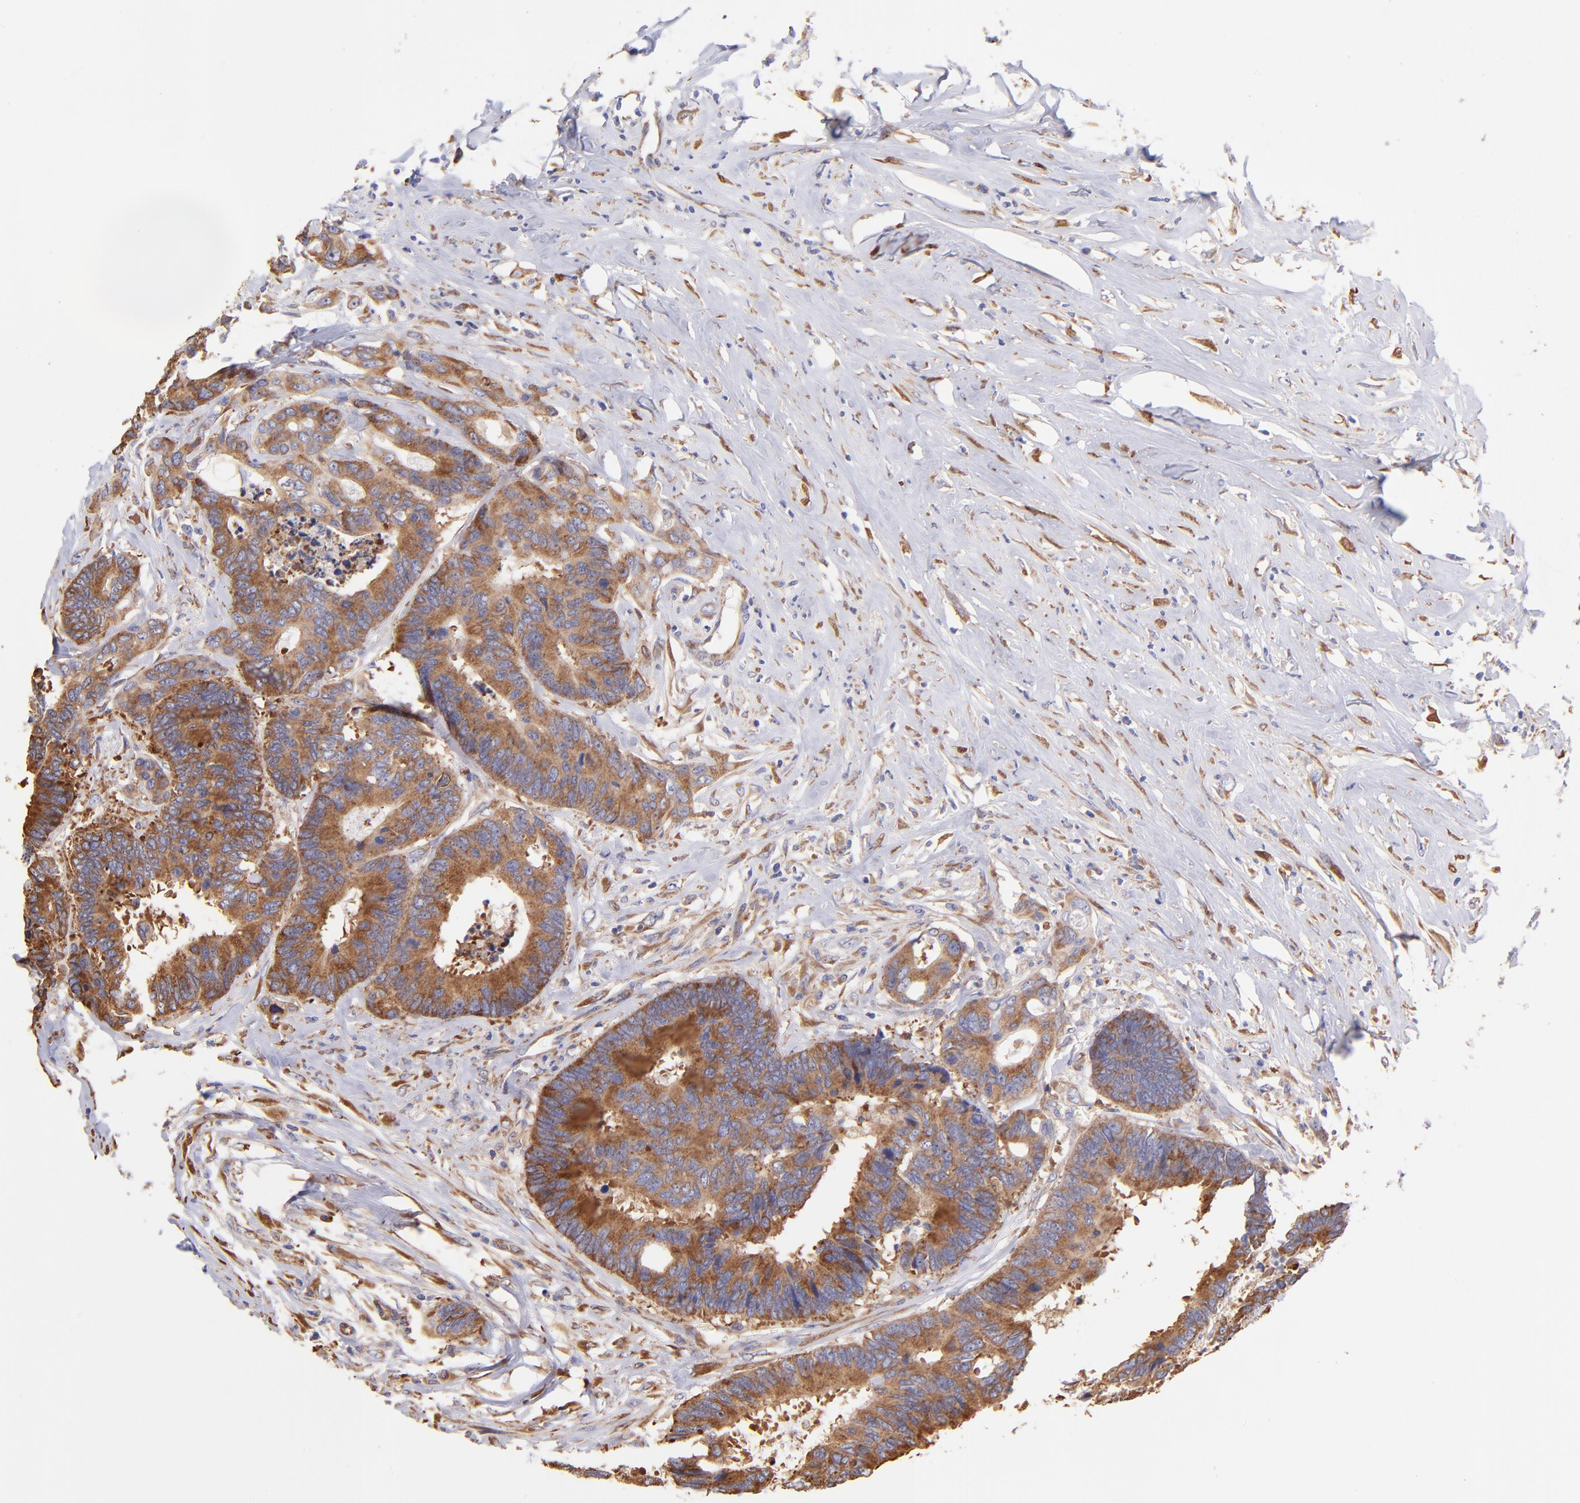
{"staining": {"intensity": "moderate", "quantity": ">75%", "location": "cytoplasmic/membranous"}, "tissue": "colorectal cancer", "cell_type": "Tumor cells", "image_type": "cancer", "snomed": [{"axis": "morphology", "description": "Adenocarcinoma, NOS"}, {"axis": "topography", "description": "Rectum"}], "caption": "IHC image of human colorectal cancer stained for a protein (brown), which demonstrates medium levels of moderate cytoplasmic/membranous expression in about >75% of tumor cells.", "gene": "RPL30", "patient": {"sex": "male", "age": 55}}